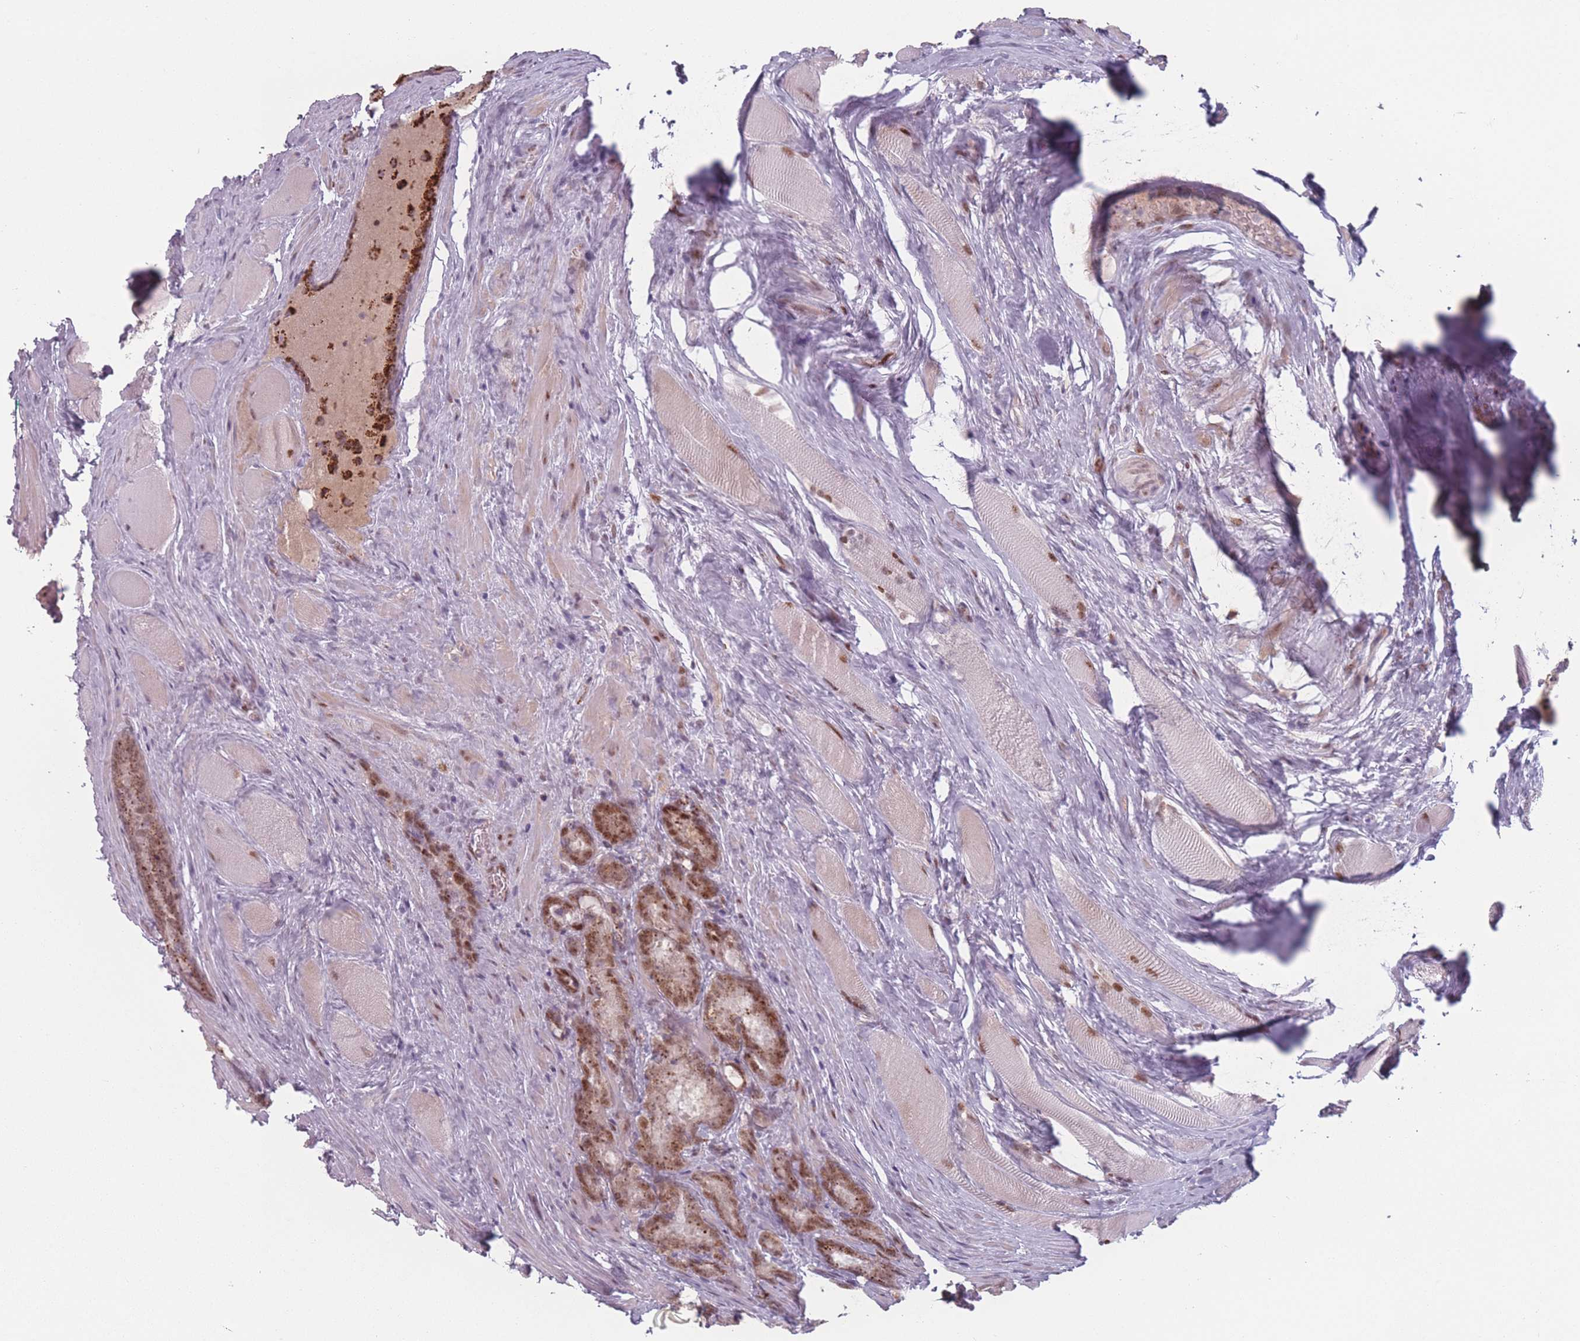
{"staining": {"intensity": "moderate", "quantity": "25%-75%", "location": "cytoplasmic/membranous,nuclear"}, "tissue": "prostate cancer", "cell_type": "Tumor cells", "image_type": "cancer", "snomed": [{"axis": "morphology", "description": "Adenocarcinoma, Low grade"}, {"axis": "topography", "description": "Prostate"}], "caption": "A histopathology image showing moderate cytoplasmic/membranous and nuclear expression in approximately 25%-75% of tumor cells in prostate cancer, as visualized by brown immunohistochemical staining.", "gene": "OR10C1", "patient": {"sex": "male", "age": 68}}